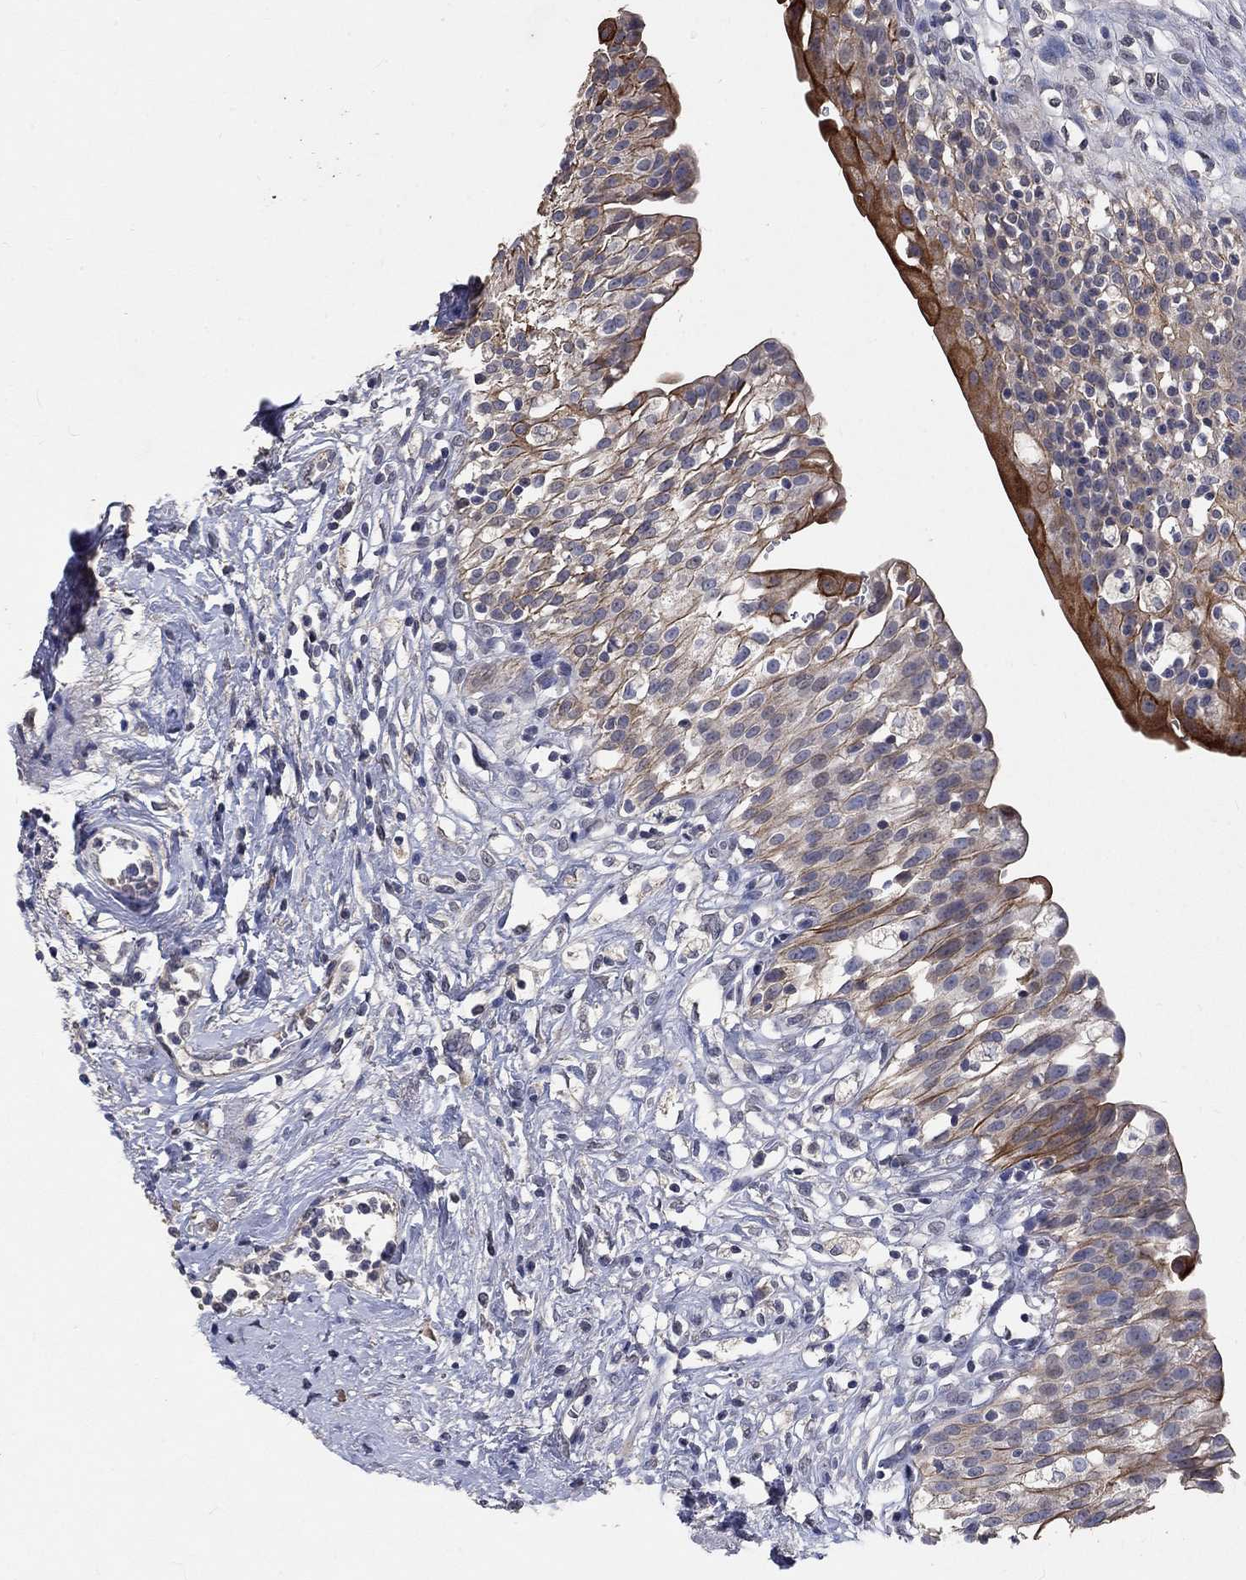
{"staining": {"intensity": "moderate", "quantity": "<25%", "location": "cytoplasmic/membranous"}, "tissue": "urinary bladder", "cell_type": "Urothelial cells", "image_type": "normal", "snomed": [{"axis": "morphology", "description": "Normal tissue, NOS"}, {"axis": "topography", "description": "Urinary bladder"}], "caption": "Urothelial cells display low levels of moderate cytoplasmic/membranous expression in approximately <25% of cells in unremarkable human urinary bladder.", "gene": "CHST5", "patient": {"sex": "male", "age": 76}}